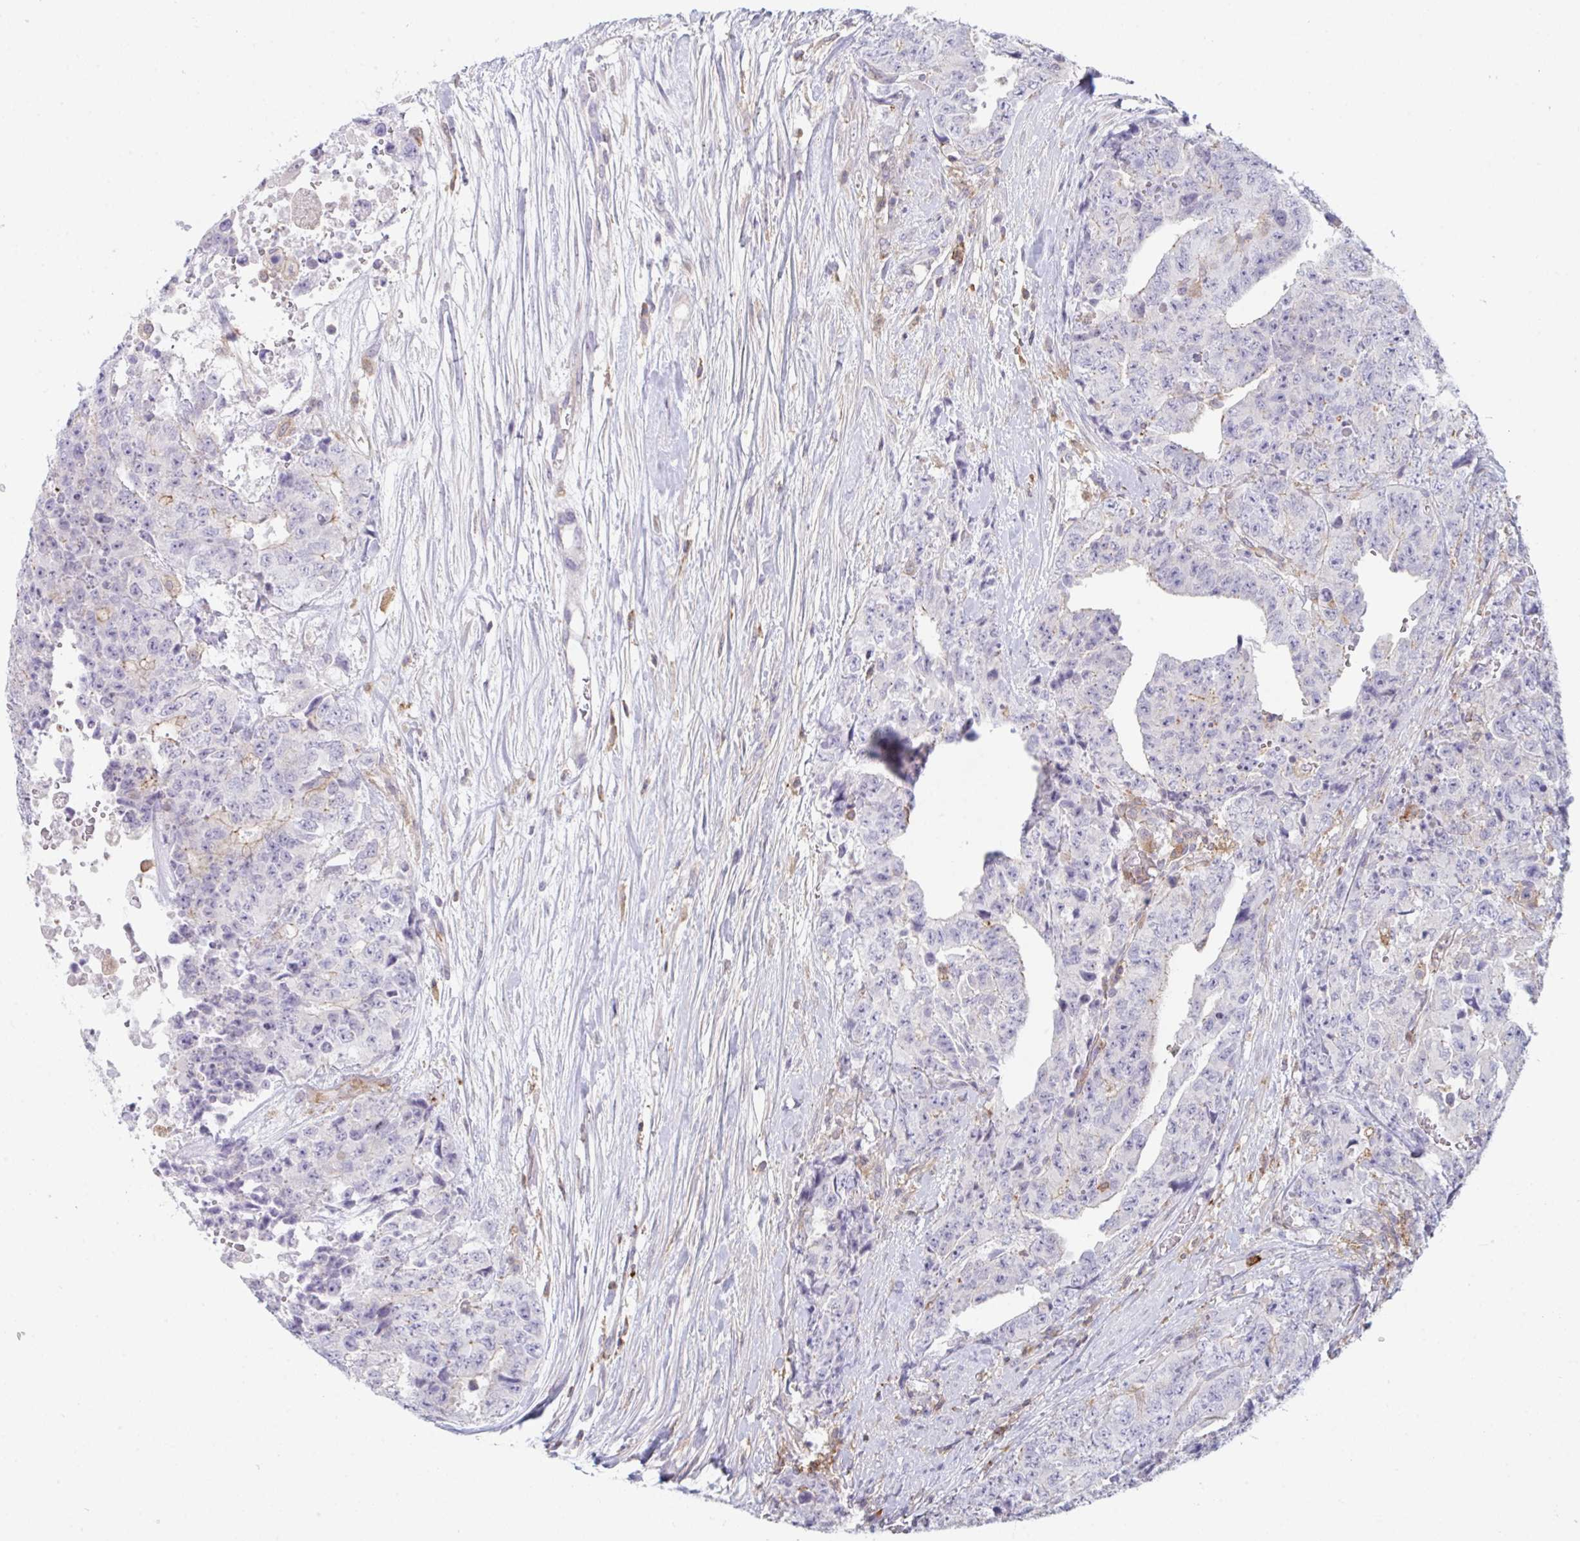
{"staining": {"intensity": "negative", "quantity": "none", "location": "none"}, "tissue": "testis cancer", "cell_type": "Tumor cells", "image_type": "cancer", "snomed": [{"axis": "morphology", "description": "Carcinoma, Embryonal, NOS"}, {"axis": "topography", "description": "Testis"}], "caption": "A high-resolution image shows IHC staining of testis cancer, which displays no significant expression in tumor cells.", "gene": "DISP2", "patient": {"sex": "male", "age": 24}}